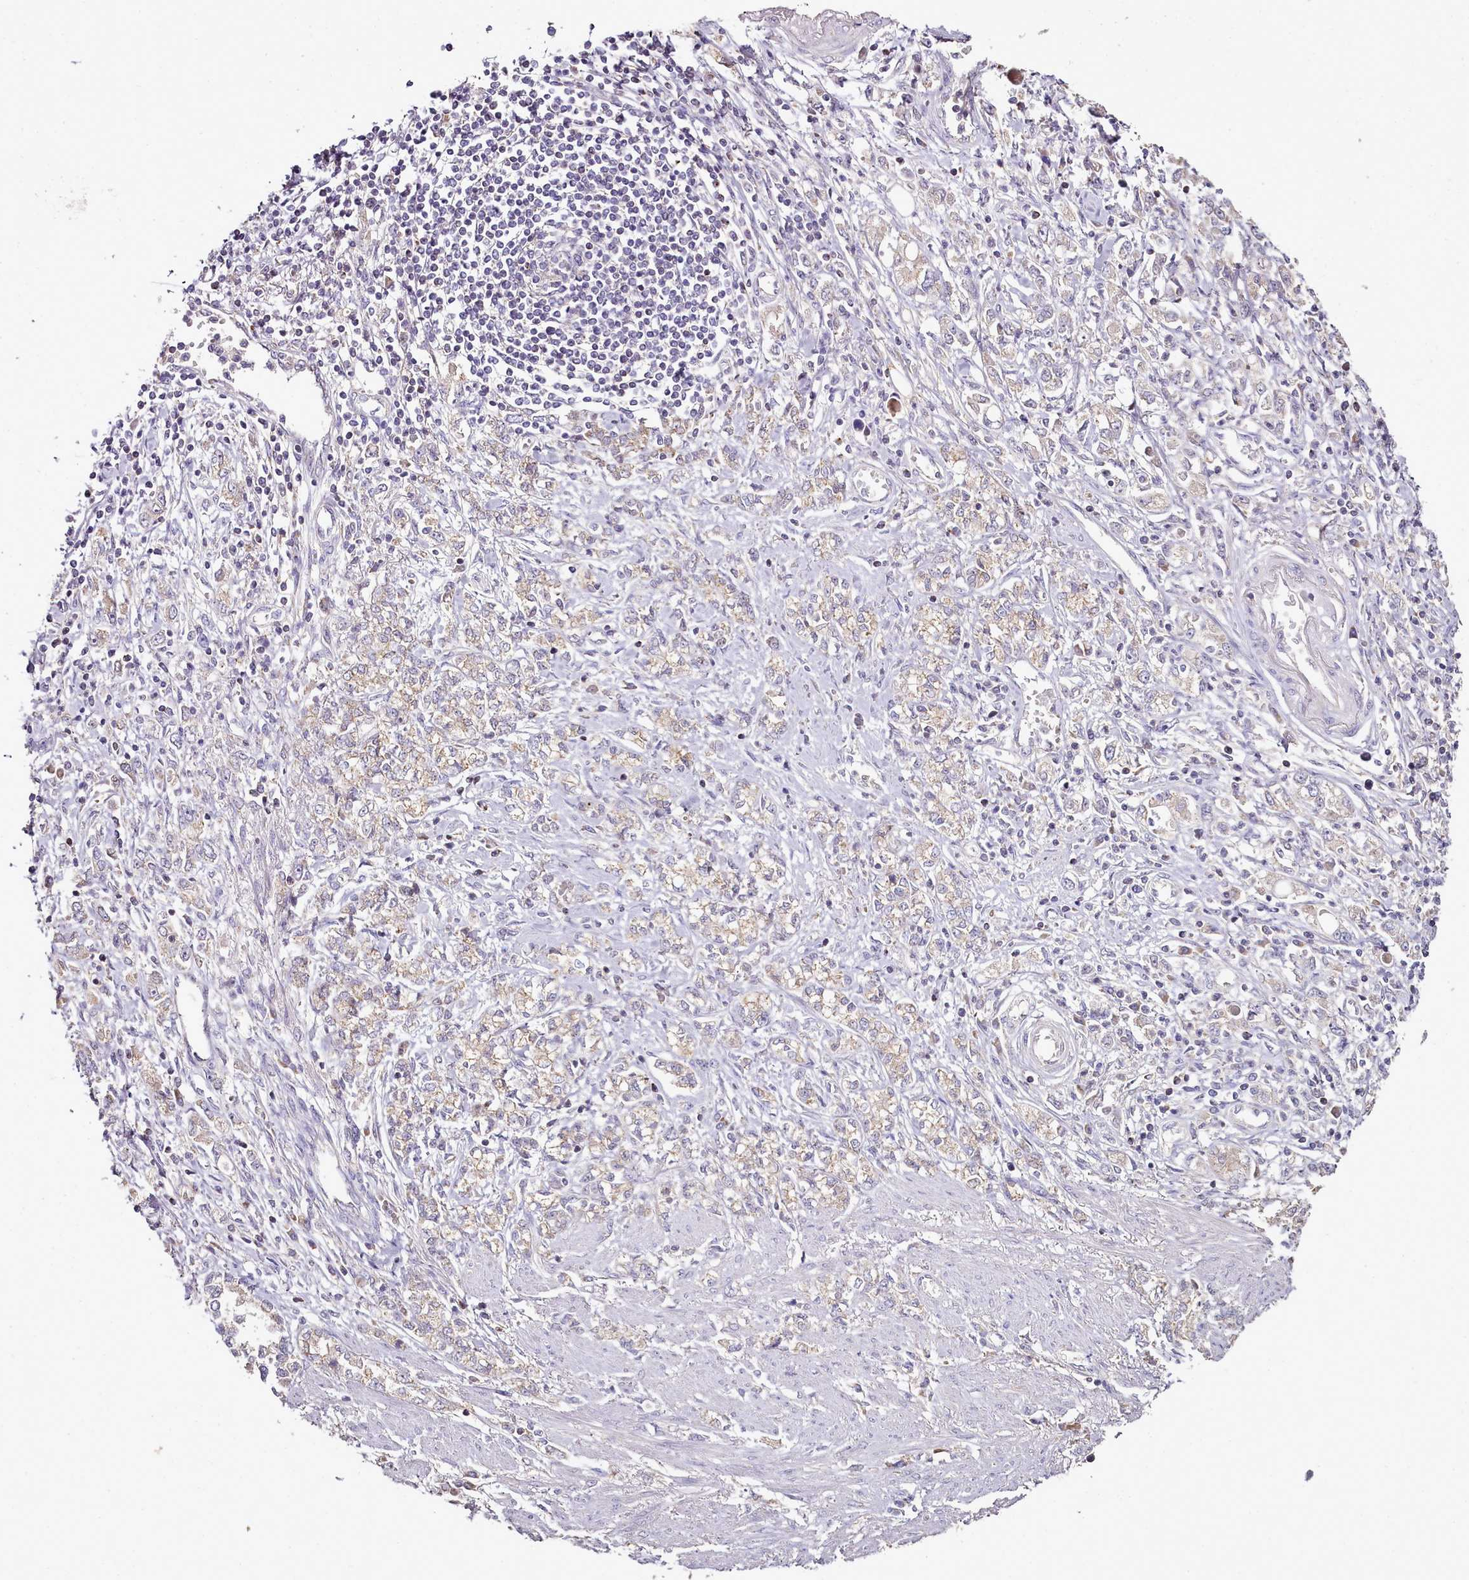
{"staining": {"intensity": "weak", "quantity": "25%-75%", "location": "cytoplasmic/membranous"}, "tissue": "stomach cancer", "cell_type": "Tumor cells", "image_type": "cancer", "snomed": [{"axis": "morphology", "description": "Adenocarcinoma, NOS"}, {"axis": "topography", "description": "Stomach"}], "caption": "Protein staining of stomach cancer (adenocarcinoma) tissue exhibits weak cytoplasmic/membranous positivity in approximately 25%-75% of tumor cells.", "gene": "ACSS1", "patient": {"sex": "female", "age": 76}}